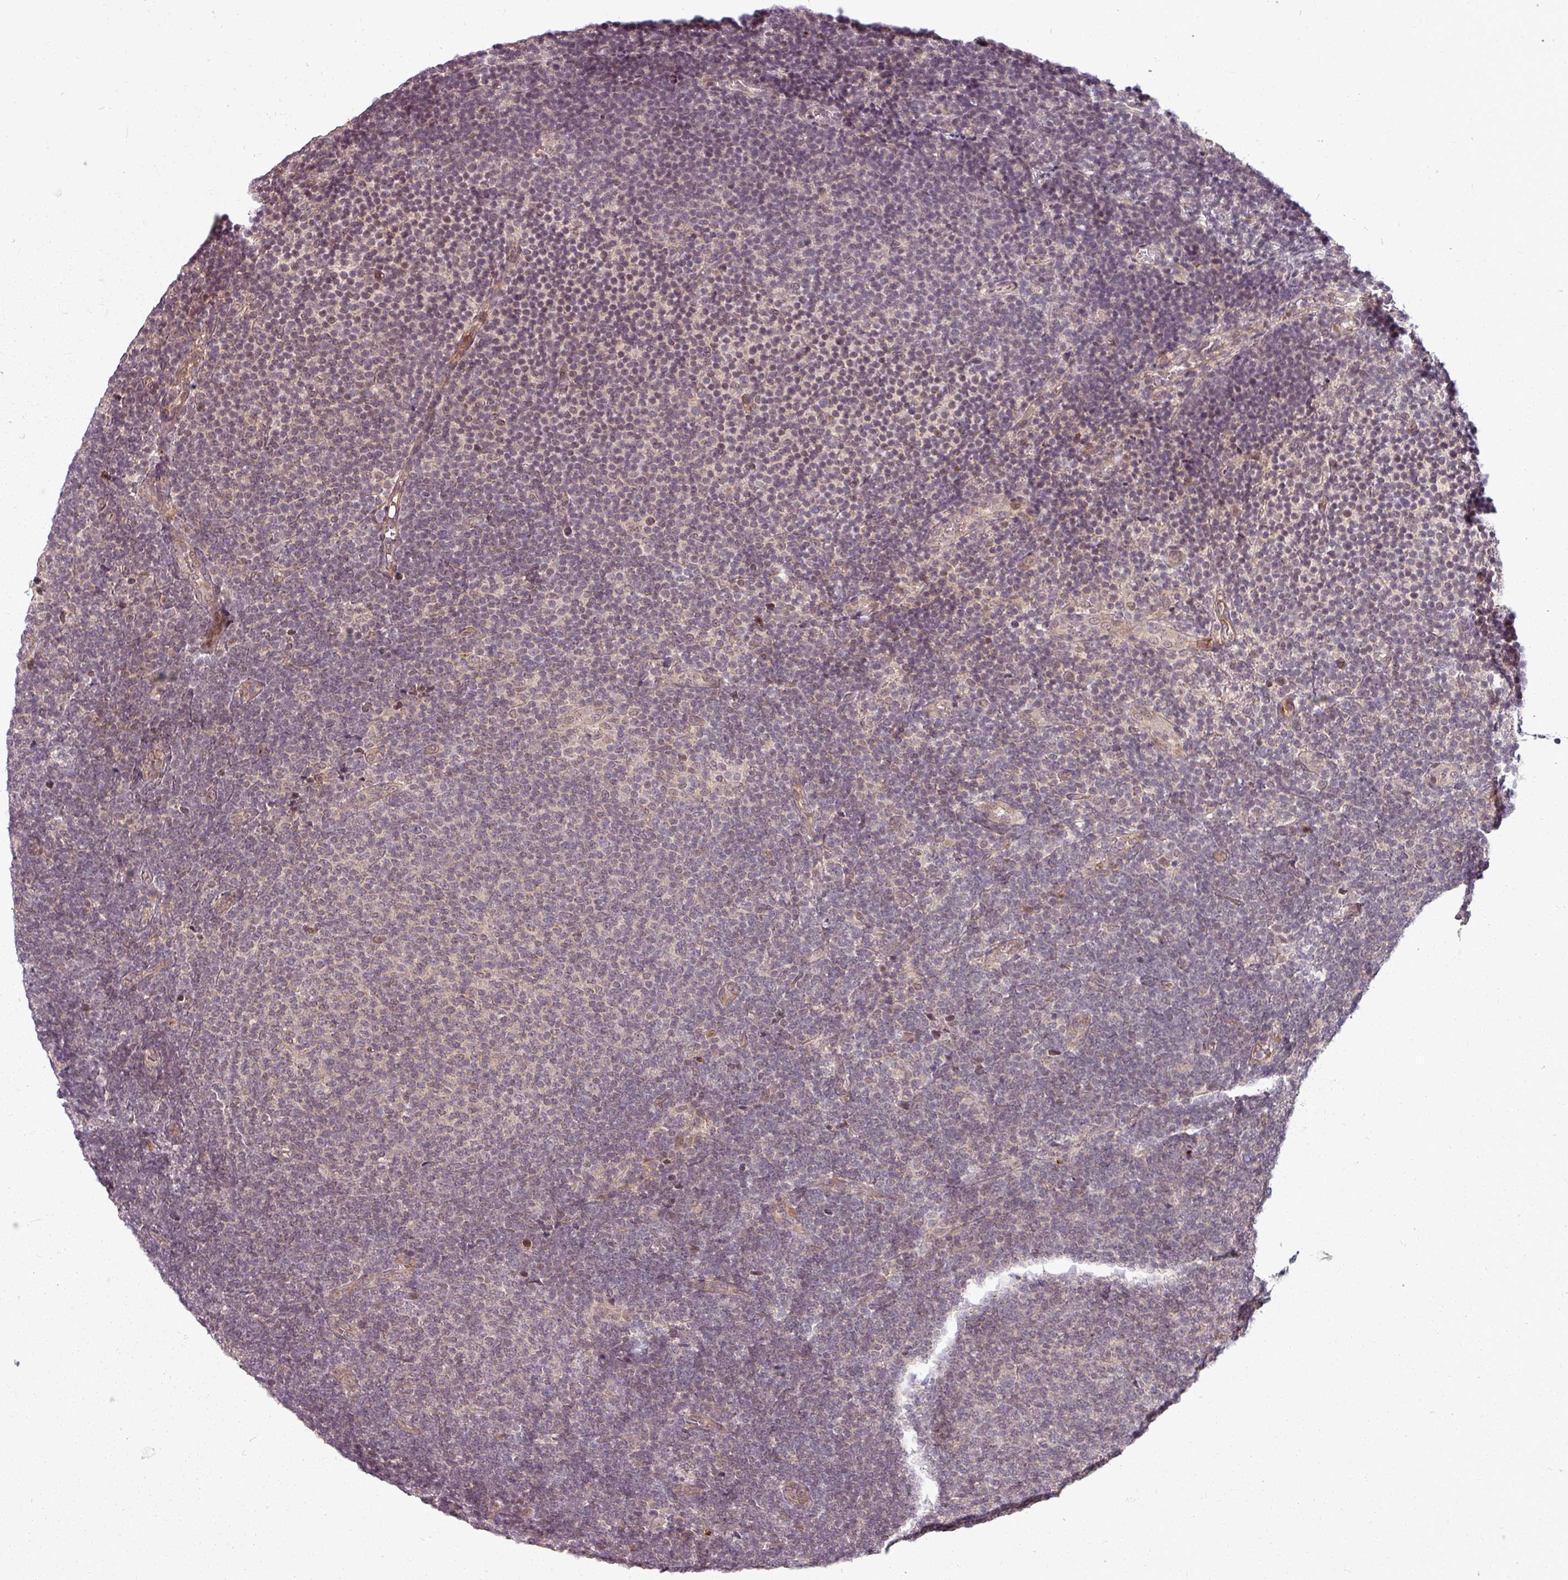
{"staining": {"intensity": "weak", "quantity": "25%-75%", "location": "cytoplasmic/membranous"}, "tissue": "lymphoma", "cell_type": "Tumor cells", "image_type": "cancer", "snomed": [{"axis": "morphology", "description": "Malignant lymphoma, non-Hodgkin's type, Low grade"}, {"axis": "topography", "description": "Lymph node"}], "caption": "Brown immunohistochemical staining in human malignant lymphoma, non-Hodgkin's type (low-grade) displays weak cytoplasmic/membranous expression in approximately 25%-75% of tumor cells.", "gene": "CLIC1", "patient": {"sex": "male", "age": 66}}